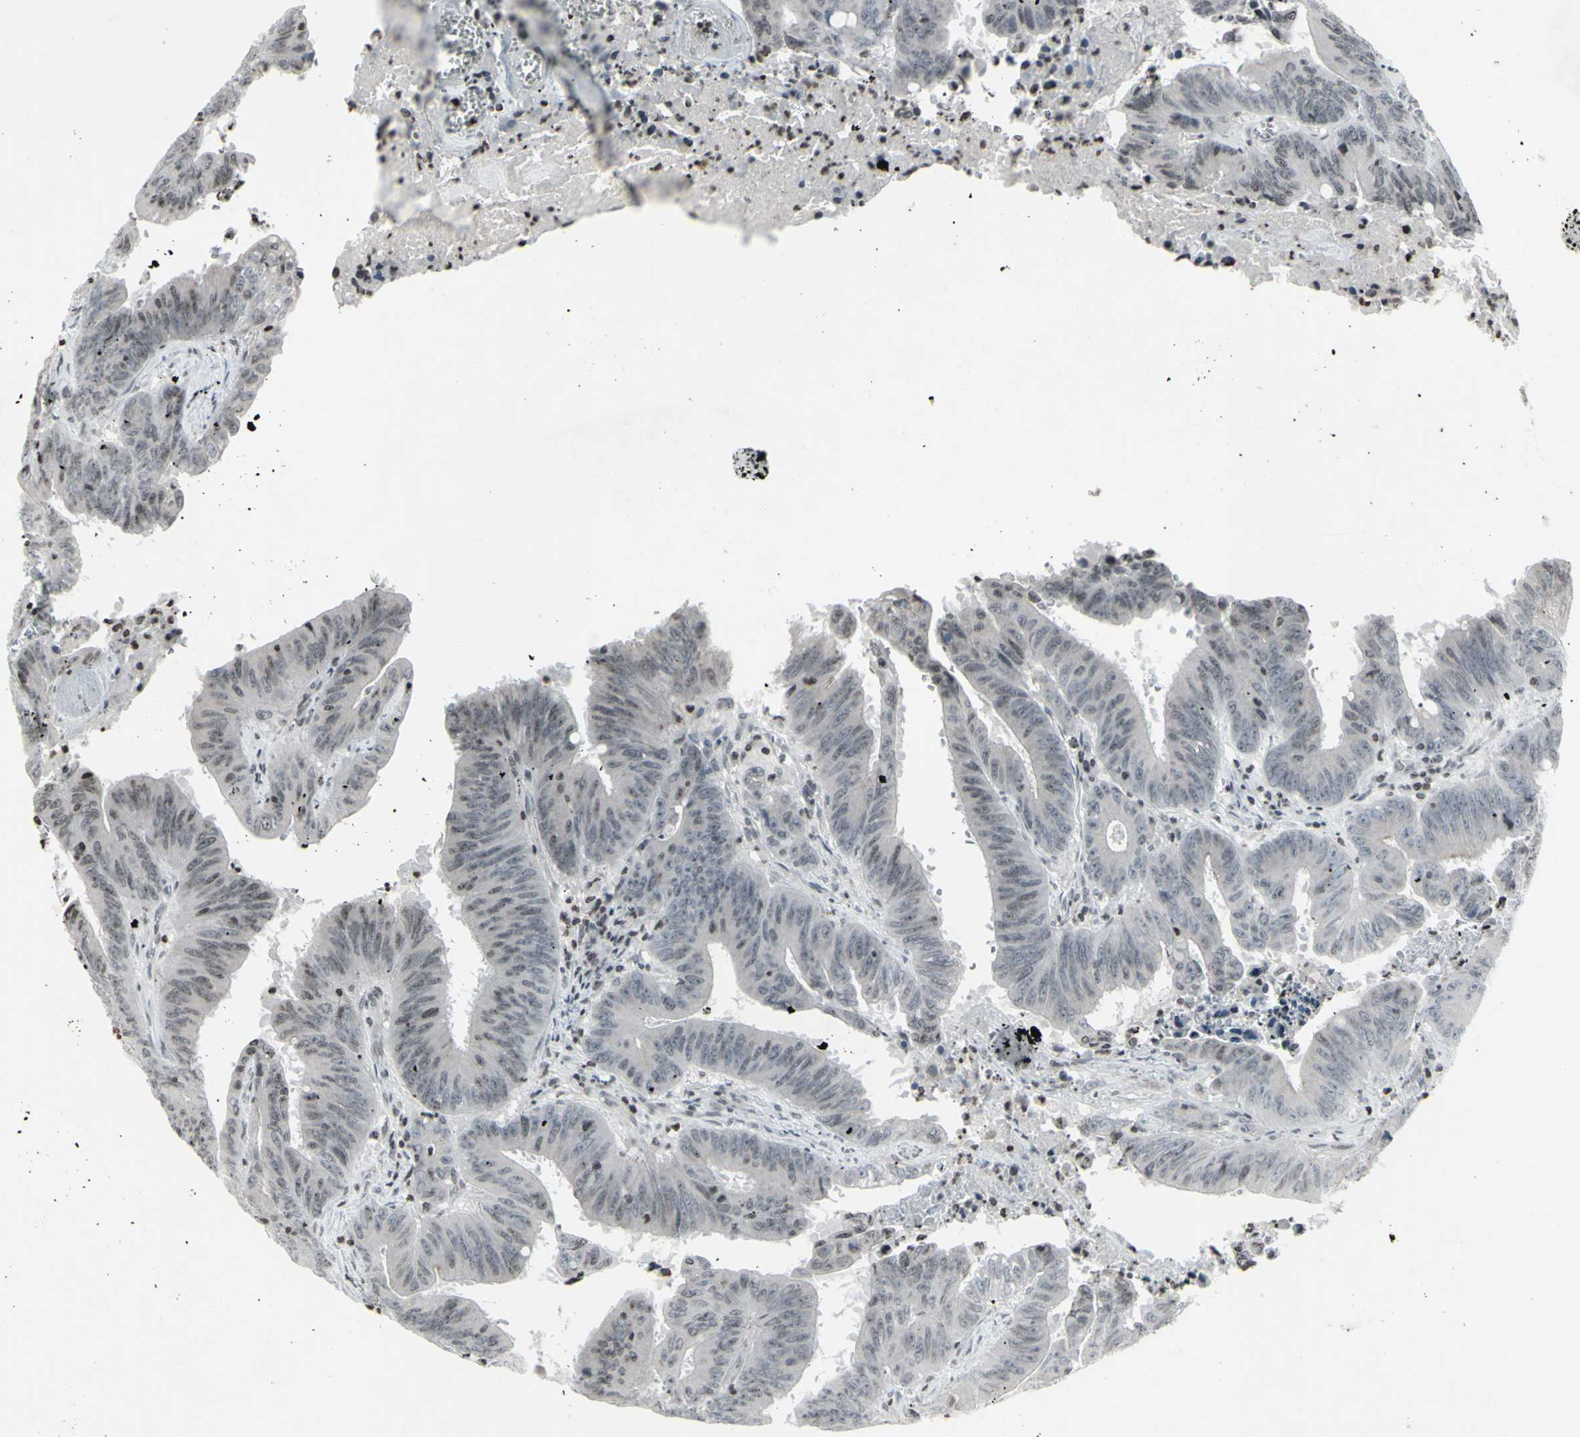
{"staining": {"intensity": "negative", "quantity": "none", "location": "none"}, "tissue": "colorectal cancer", "cell_type": "Tumor cells", "image_type": "cancer", "snomed": [{"axis": "morphology", "description": "Adenocarcinoma, NOS"}, {"axis": "topography", "description": "Colon"}], "caption": "An immunohistochemistry (IHC) histopathology image of colorectal adenocarcinoma is shown. There is no staining in tumor cells of colorectal adenocarcinoma. (DAB (3,3'-diaminobenzidine) immunohistochemistry visualized using brightfield microscopy, high magnification).", "gene": "CD79B", "patient": {"sex": "male", "age": 45}}